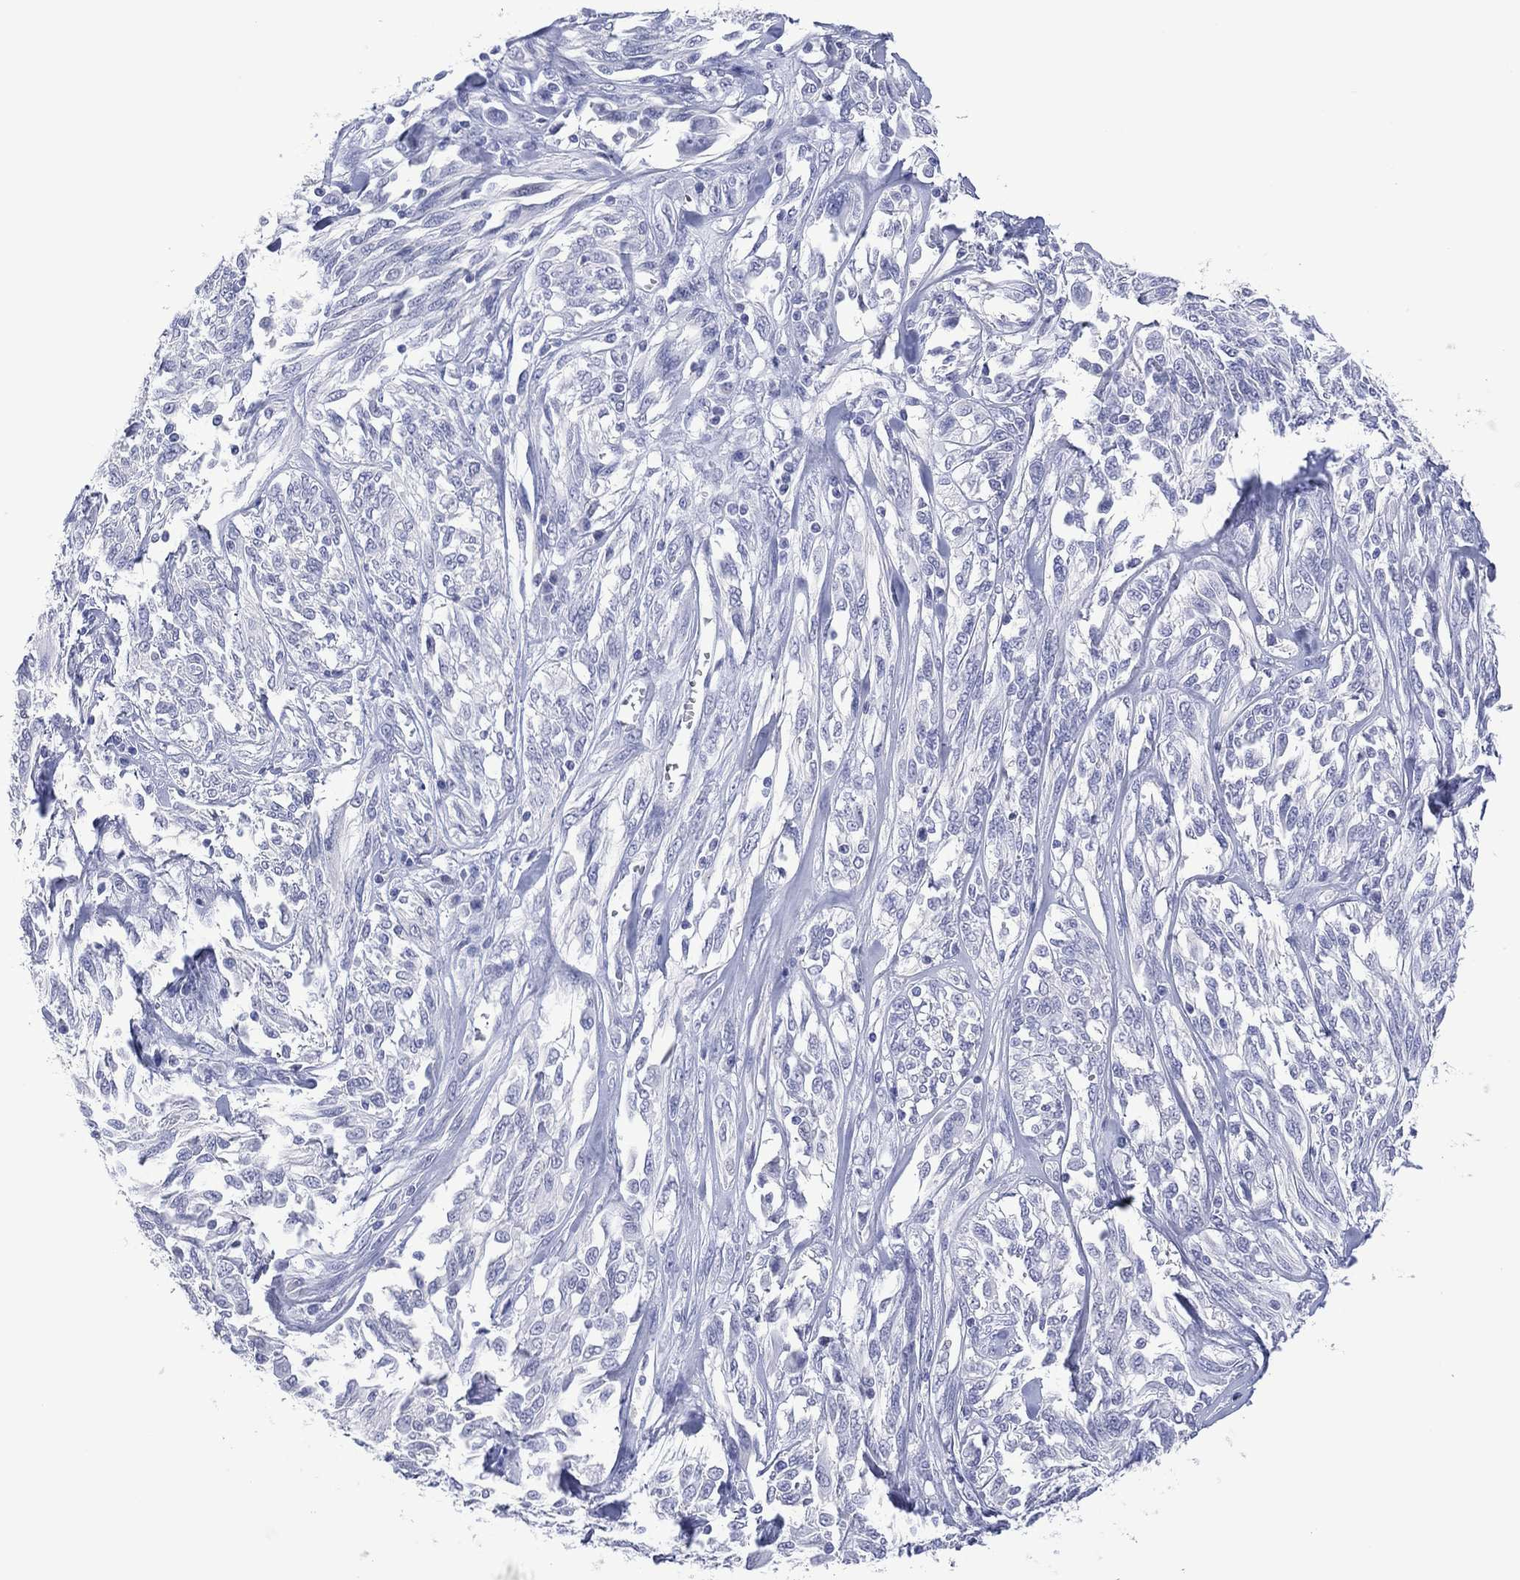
{"staining": {"intensity": "negative", "quantity": "none", "location": "none"}, "tissue": "melanoma", "cell_type": "Tumor cells", "image_type": "cancer", "snomed": [{"axis": "morphology", "description": "Malignant melanoma, NOS"}, {"axis": "topography", "description": "Skin"}], "caption": "This is a photomicrograph of IHC staining of melanoma, which shows no expression in tumor cells.", "gene": "UTF1", "patient": {"sex": "female", "age": 91}}